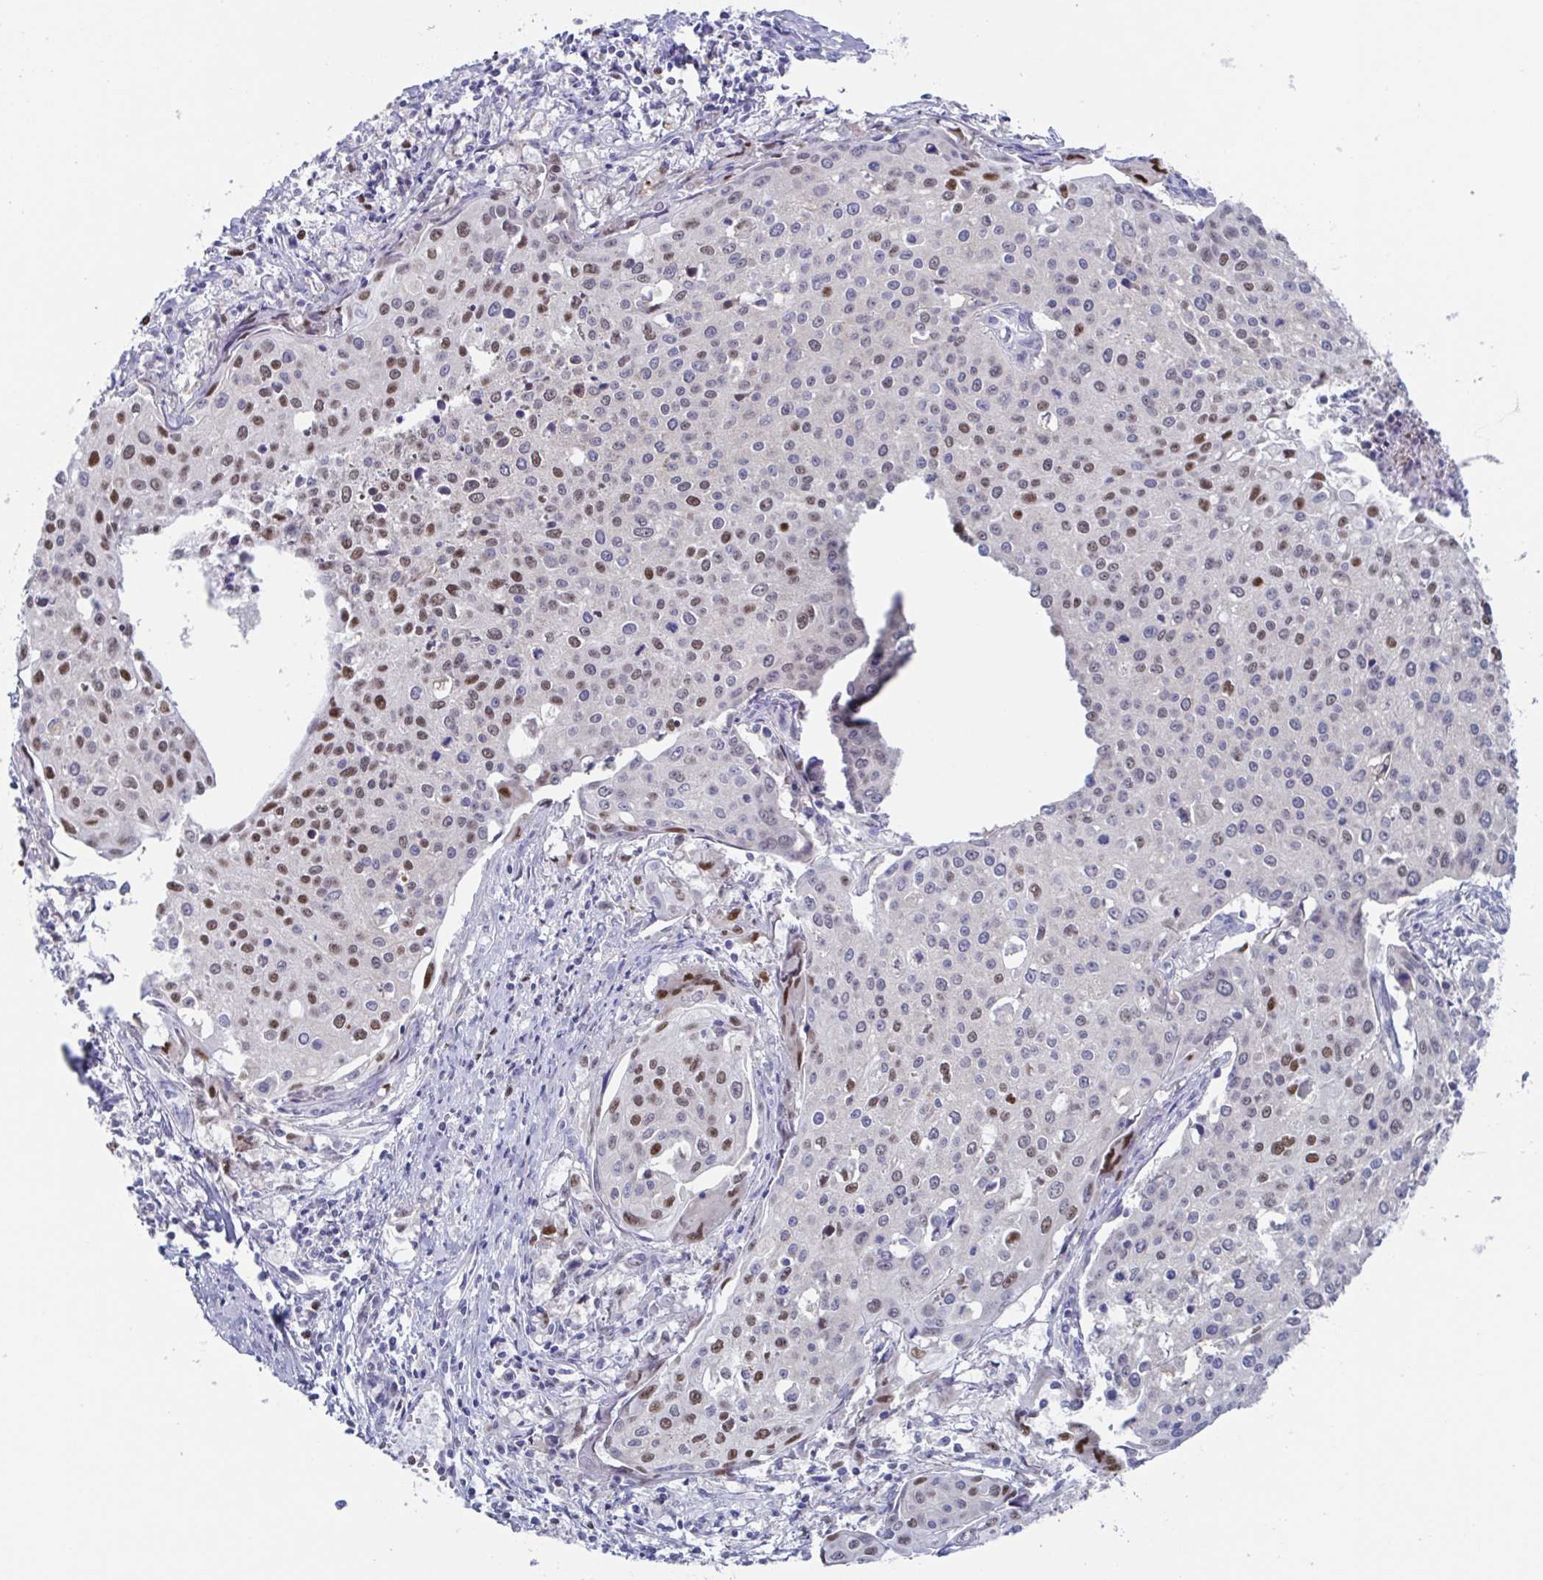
{"staining": {"intensity": "moderate", "quantity": "<25%", "location": "nuclear"}, "tissue": "cervical cancer", "cell_type": "Tumor cells", "image_type": "cancer", "snomed": [{"axis": "morphology", "description": "Squamous cell carcinoma, NOS"}, {"axis": "topography", "description": "Cervix"}], "caption": "Tumor cells demonstrate low levels of moderate nuclear staining in approximately <25% of cells in cervical squamous cell carcinoma.", "gene": "PBOV1", "patient": {"sex": "female", "age": 38}}